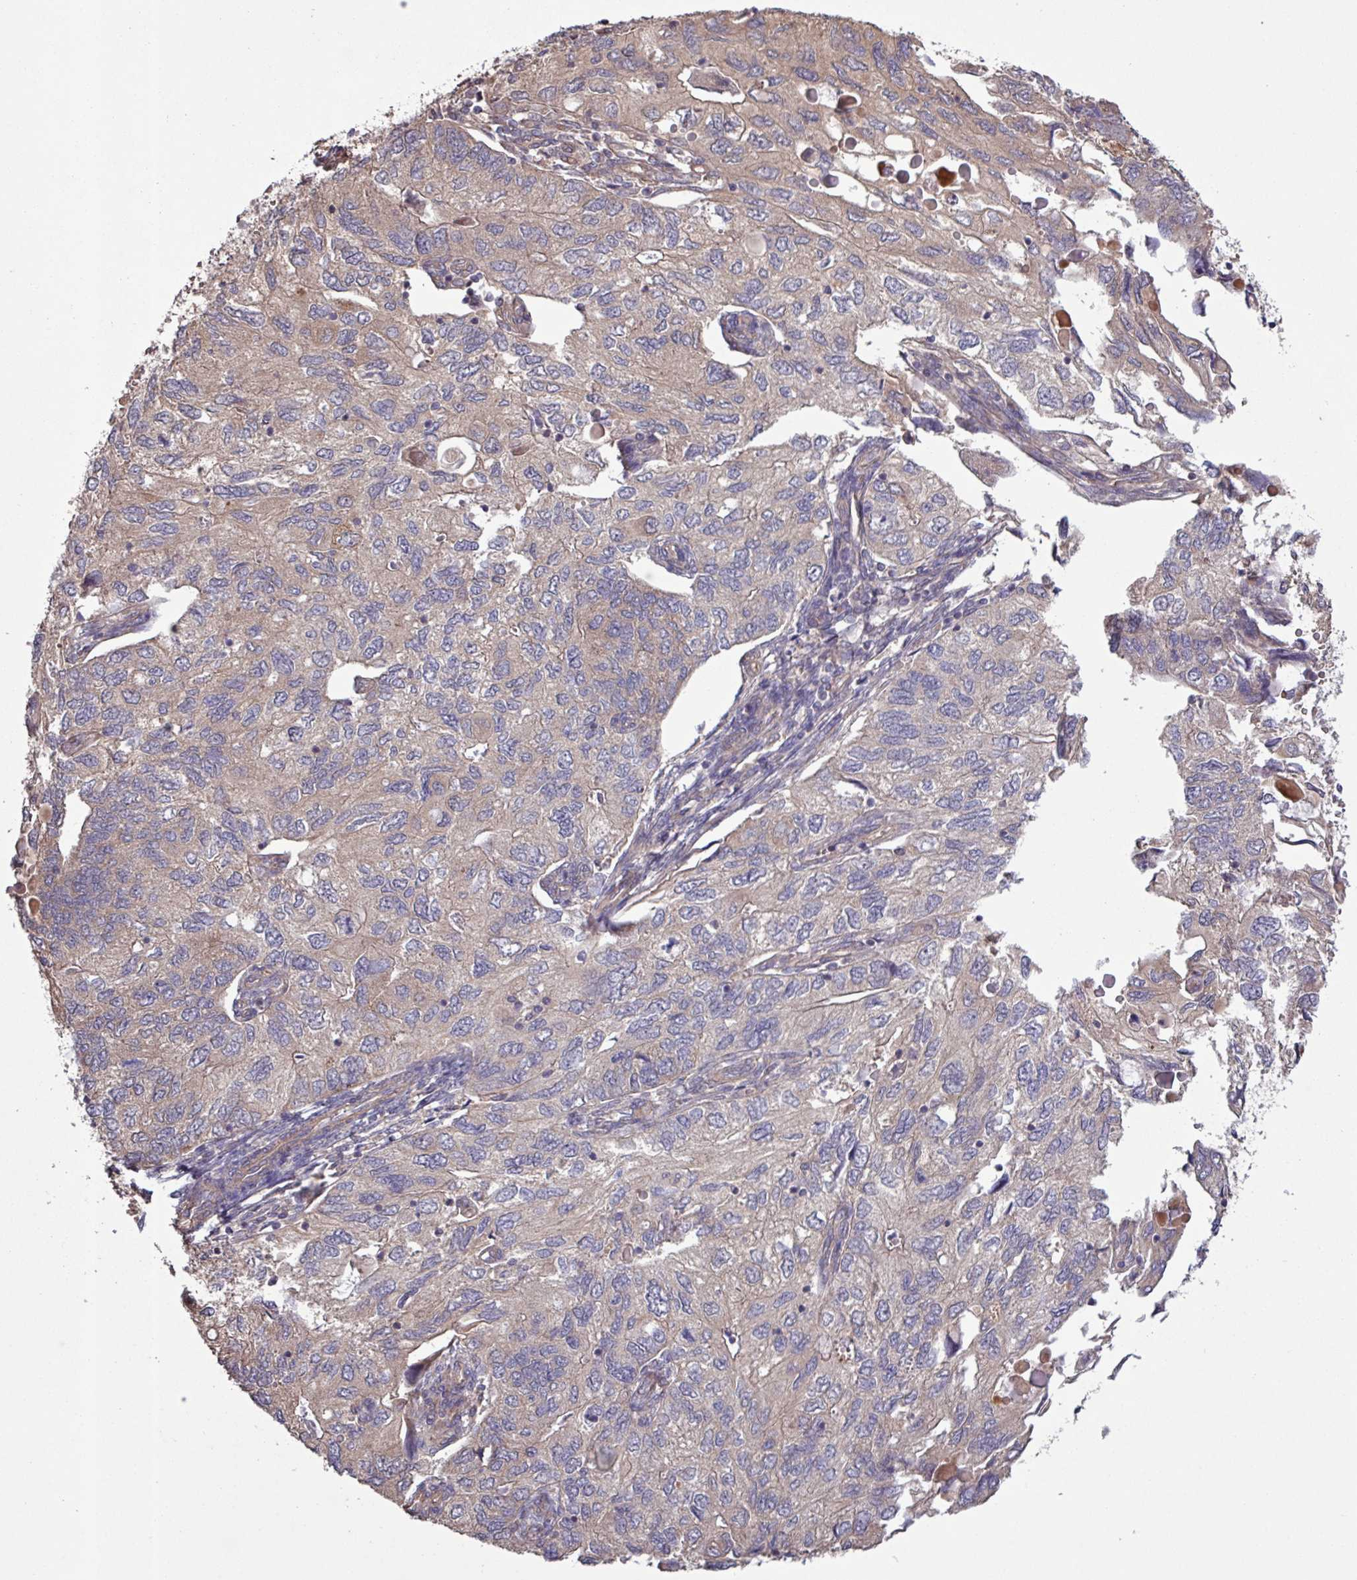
{"staining": {"intensity": "moderate", "quantity": "<25%", "location": "cytoplasmic/membranous"}, "tissue": "endometrial cancer", "cell_type": "Tumor cells", "image_type": "cancer", "snomed": [{"axis": "morphology", "description": "Carcinoma, NOS"}, {"axis": "topography", "description": "Uterus"}], "caption": "Tumor cells exhibit low levels of moderate cytoplasmic/membranous expression in approximately <25% of cells in endometrial carcinoma.", "gene": "TRABD2A", "patient": {"sex": "female", "age": 76}}